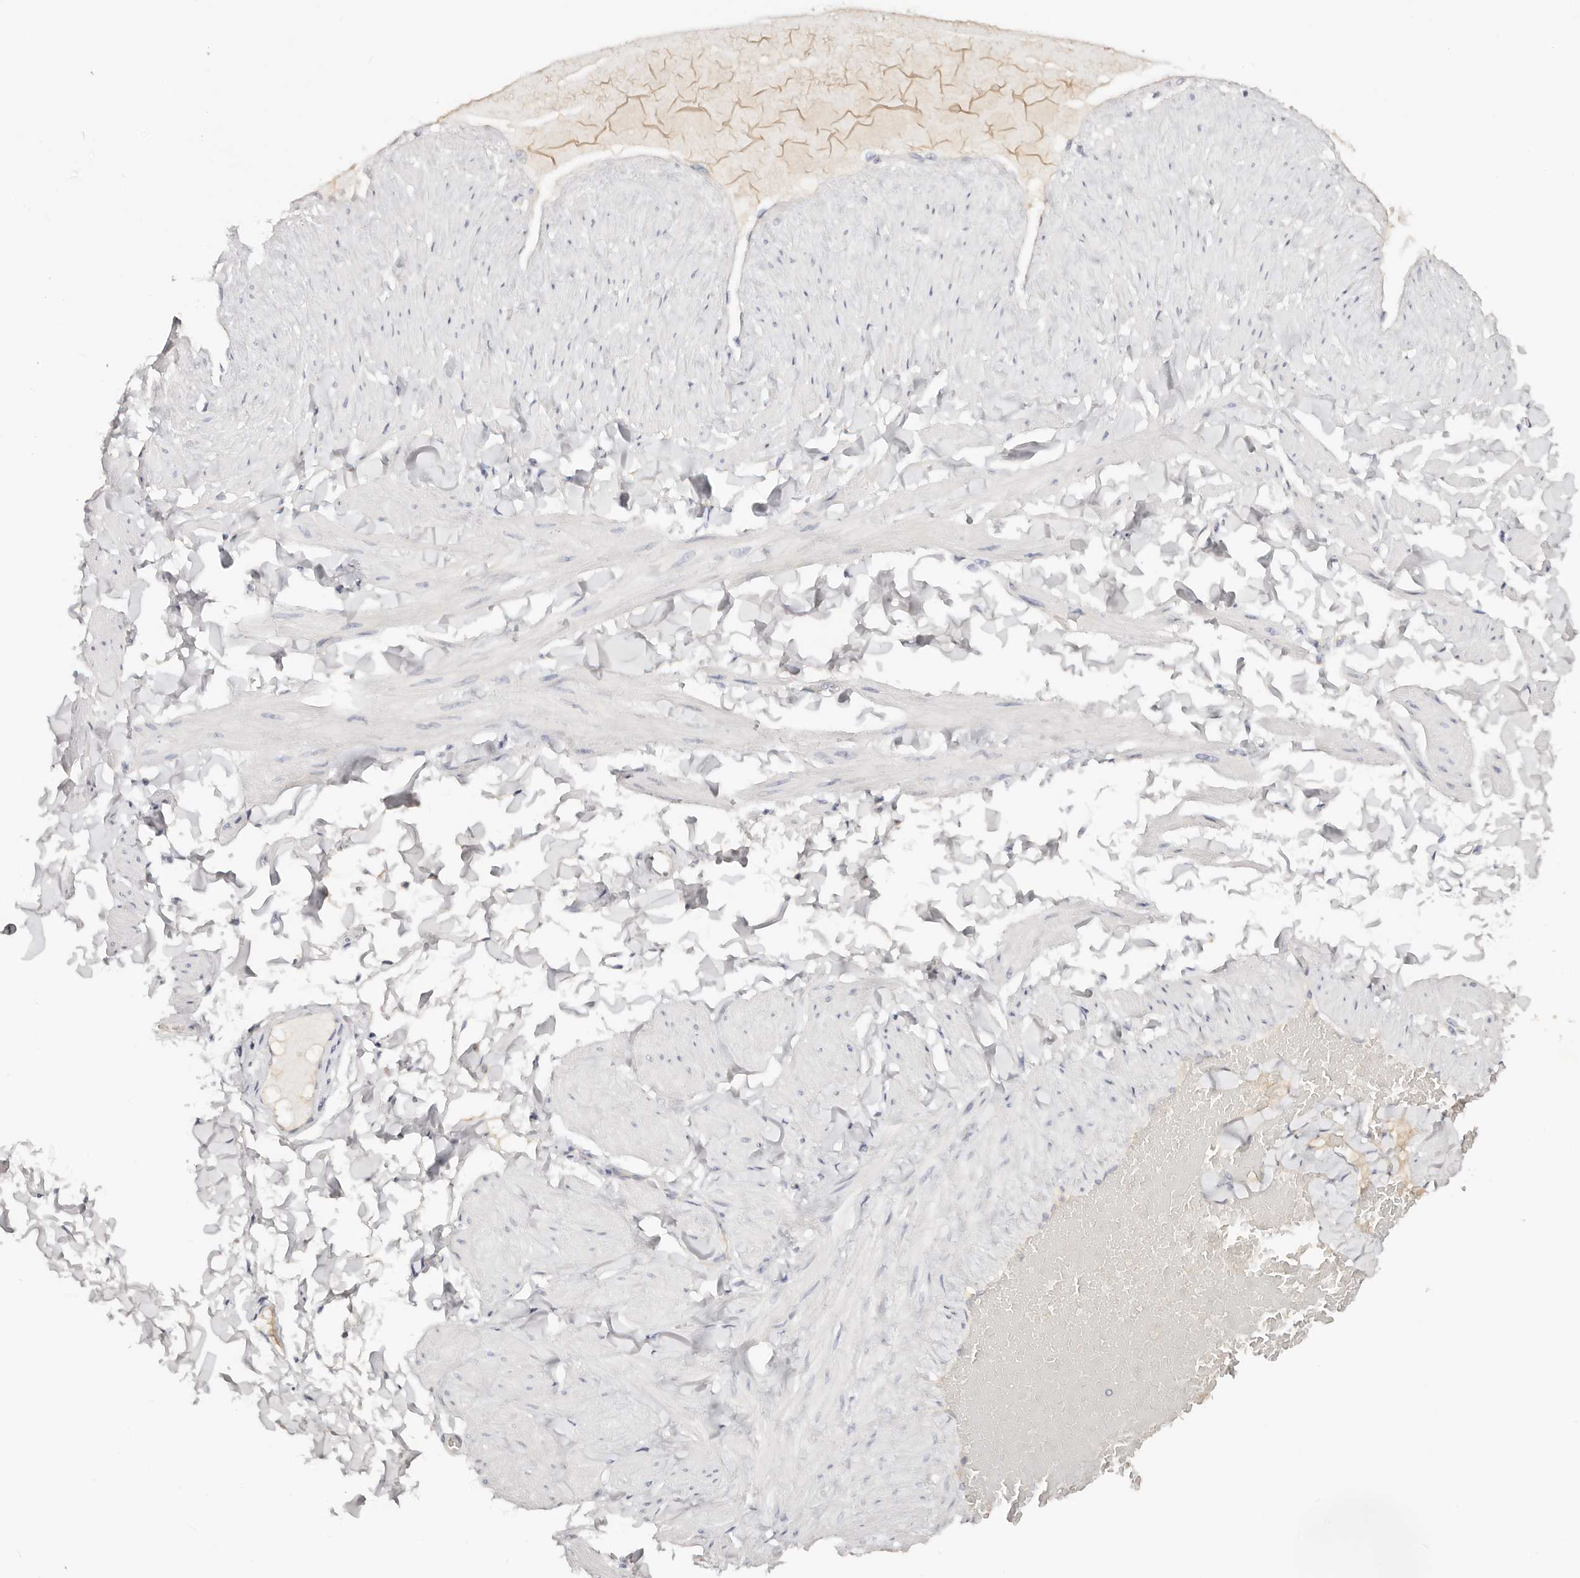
{"staining": {"intensity": "negative", "quantity": "none", "location": "none"}, "tissue": "adipose tissue", "cell_type": "Adipocytes", "image_type": "normal", "snomed": [{"axis": "morphology", "description": "Normal tissue, NOS"}, {"axis": "topography", "description": "Adipose tissue"}, {"axis": "topography", "description": "Vascular tissue"}, {"axis": "topography", "description": "Peripheral nerve tissue"}], "caption": "Adipocytes are negative for protein expression in normal human adipose tissue. (DAB (3,3'-diaminobenzidine) immunohistochemistry with hematoxylin counter stain).", "gene": "DNASE1", "patient": {"sex": "male", "age": 25}}